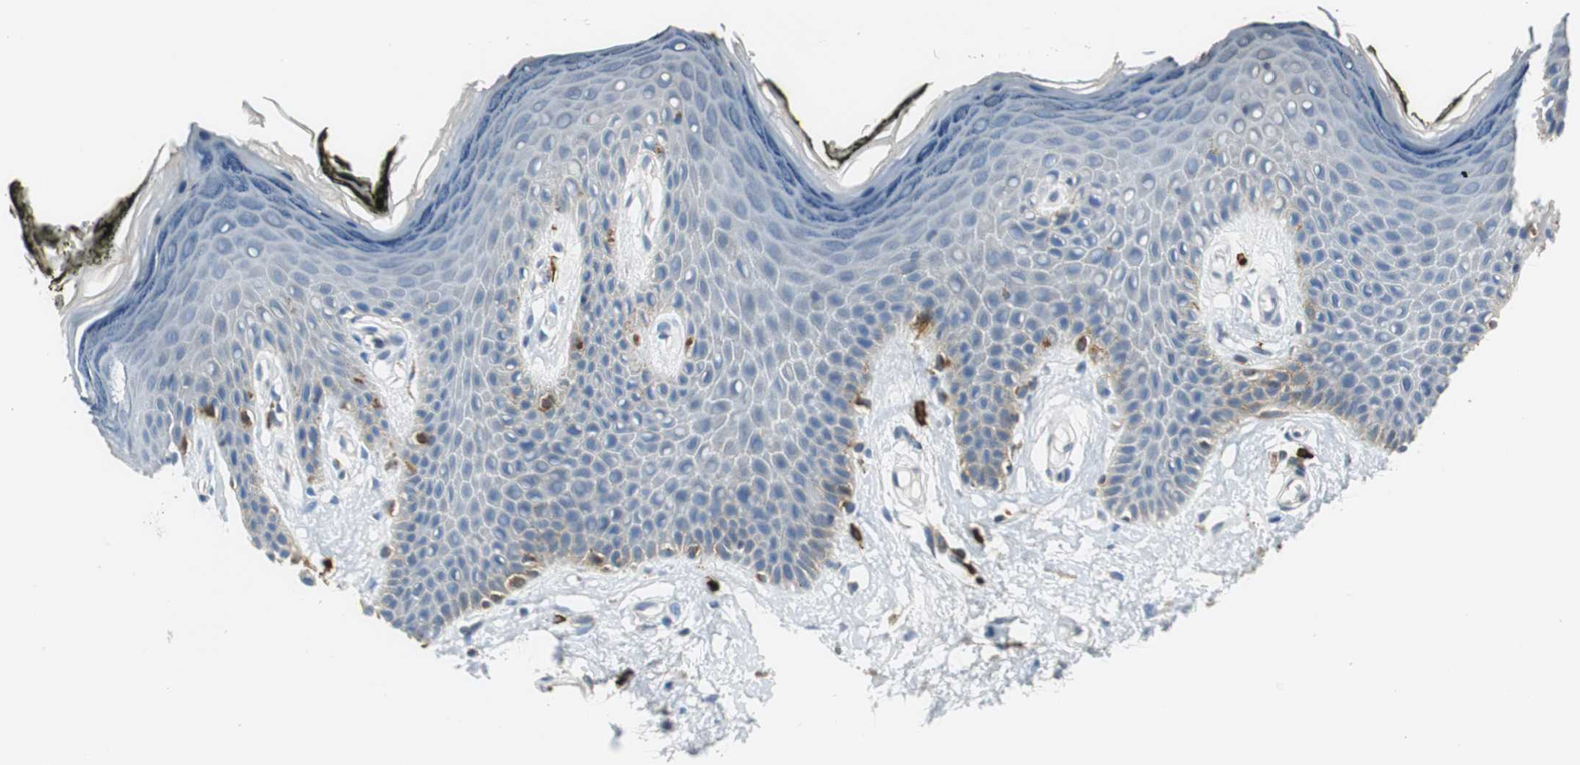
{"staining": {"intensity": "weak", "quantity": "<25%", "location": "cytoplasmic/membranous"}, "tissue": "skin", "cell_type": "Epidermal cells", "image_type": "normal", "snomed": [{"axis": "morphology", "description": "Normal tissue, NOS"}, {"axis": "morphology", "description": "Inflammation, NOS"}, {"axis": "topography", "description": "Vulva"}], "caption": "Immunohistochemical staining of benign human skin displays no significant expression in epidermal cells.", "gene": "CPA3", "patient": {"sex": "female", "age": 84}}